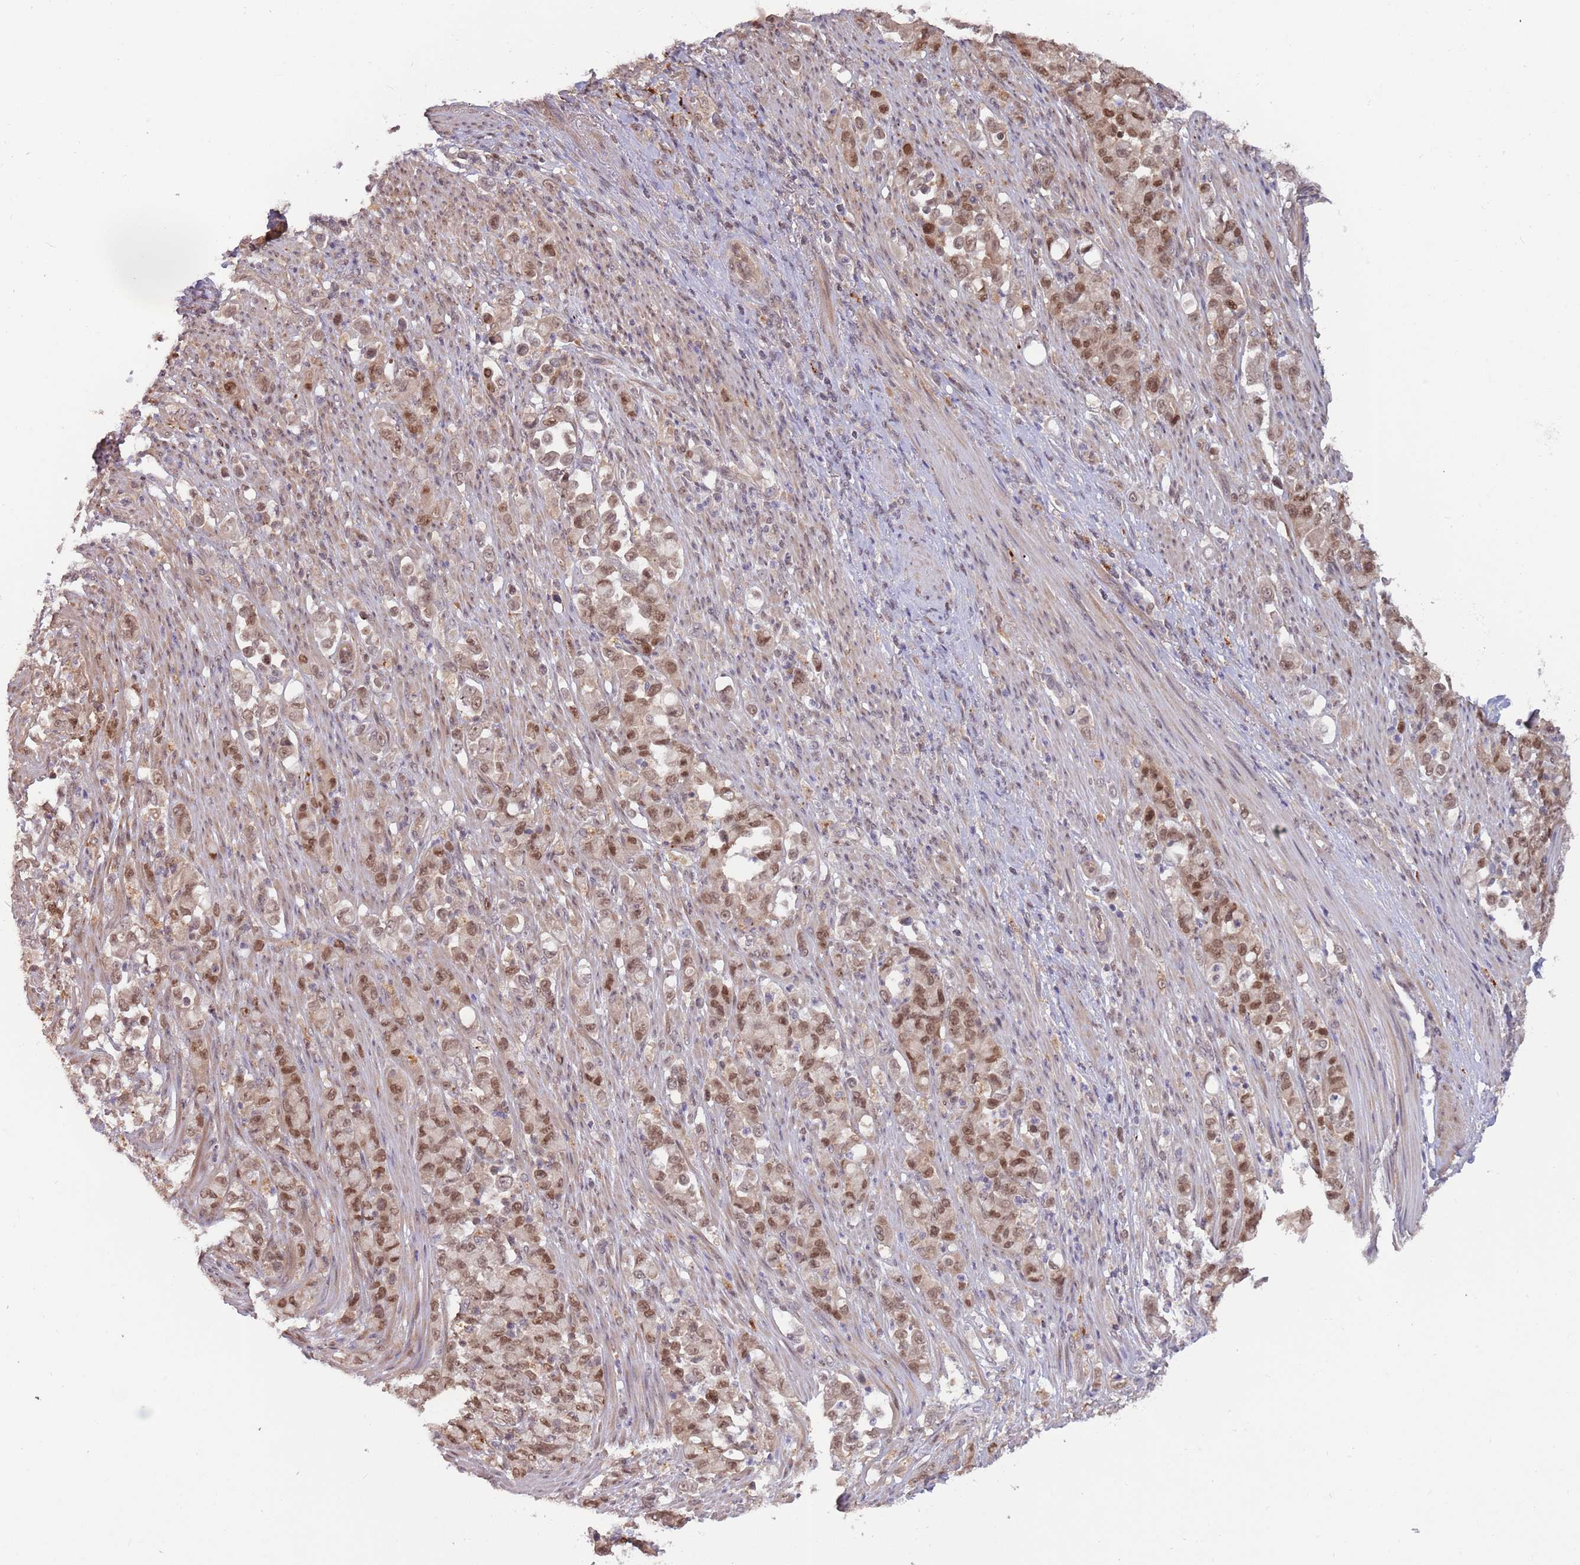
{"staining": {"intensity": "moderate", "quantity": ">75%", "location": "nuclear"}, "tissue": "stomach cancer", "cell_type": "Tumor cells", "image_type": "cancer", "snomed": [{"axis": "morphology", "description": "Normal tissue, NOS"}, {"axis": "morphology", "description": "Adenocarcinoma, NOS"}, {"axis": "topography", "description": "Stomach"}], "caption": "Tumor cells exhibit medium levels of moderate nuclear expression in approximately >75% of cells in human stomach cancer (adenocarcinoma).", "gene": "SALL1", "patient": {"sex": "female", "age": 79}}